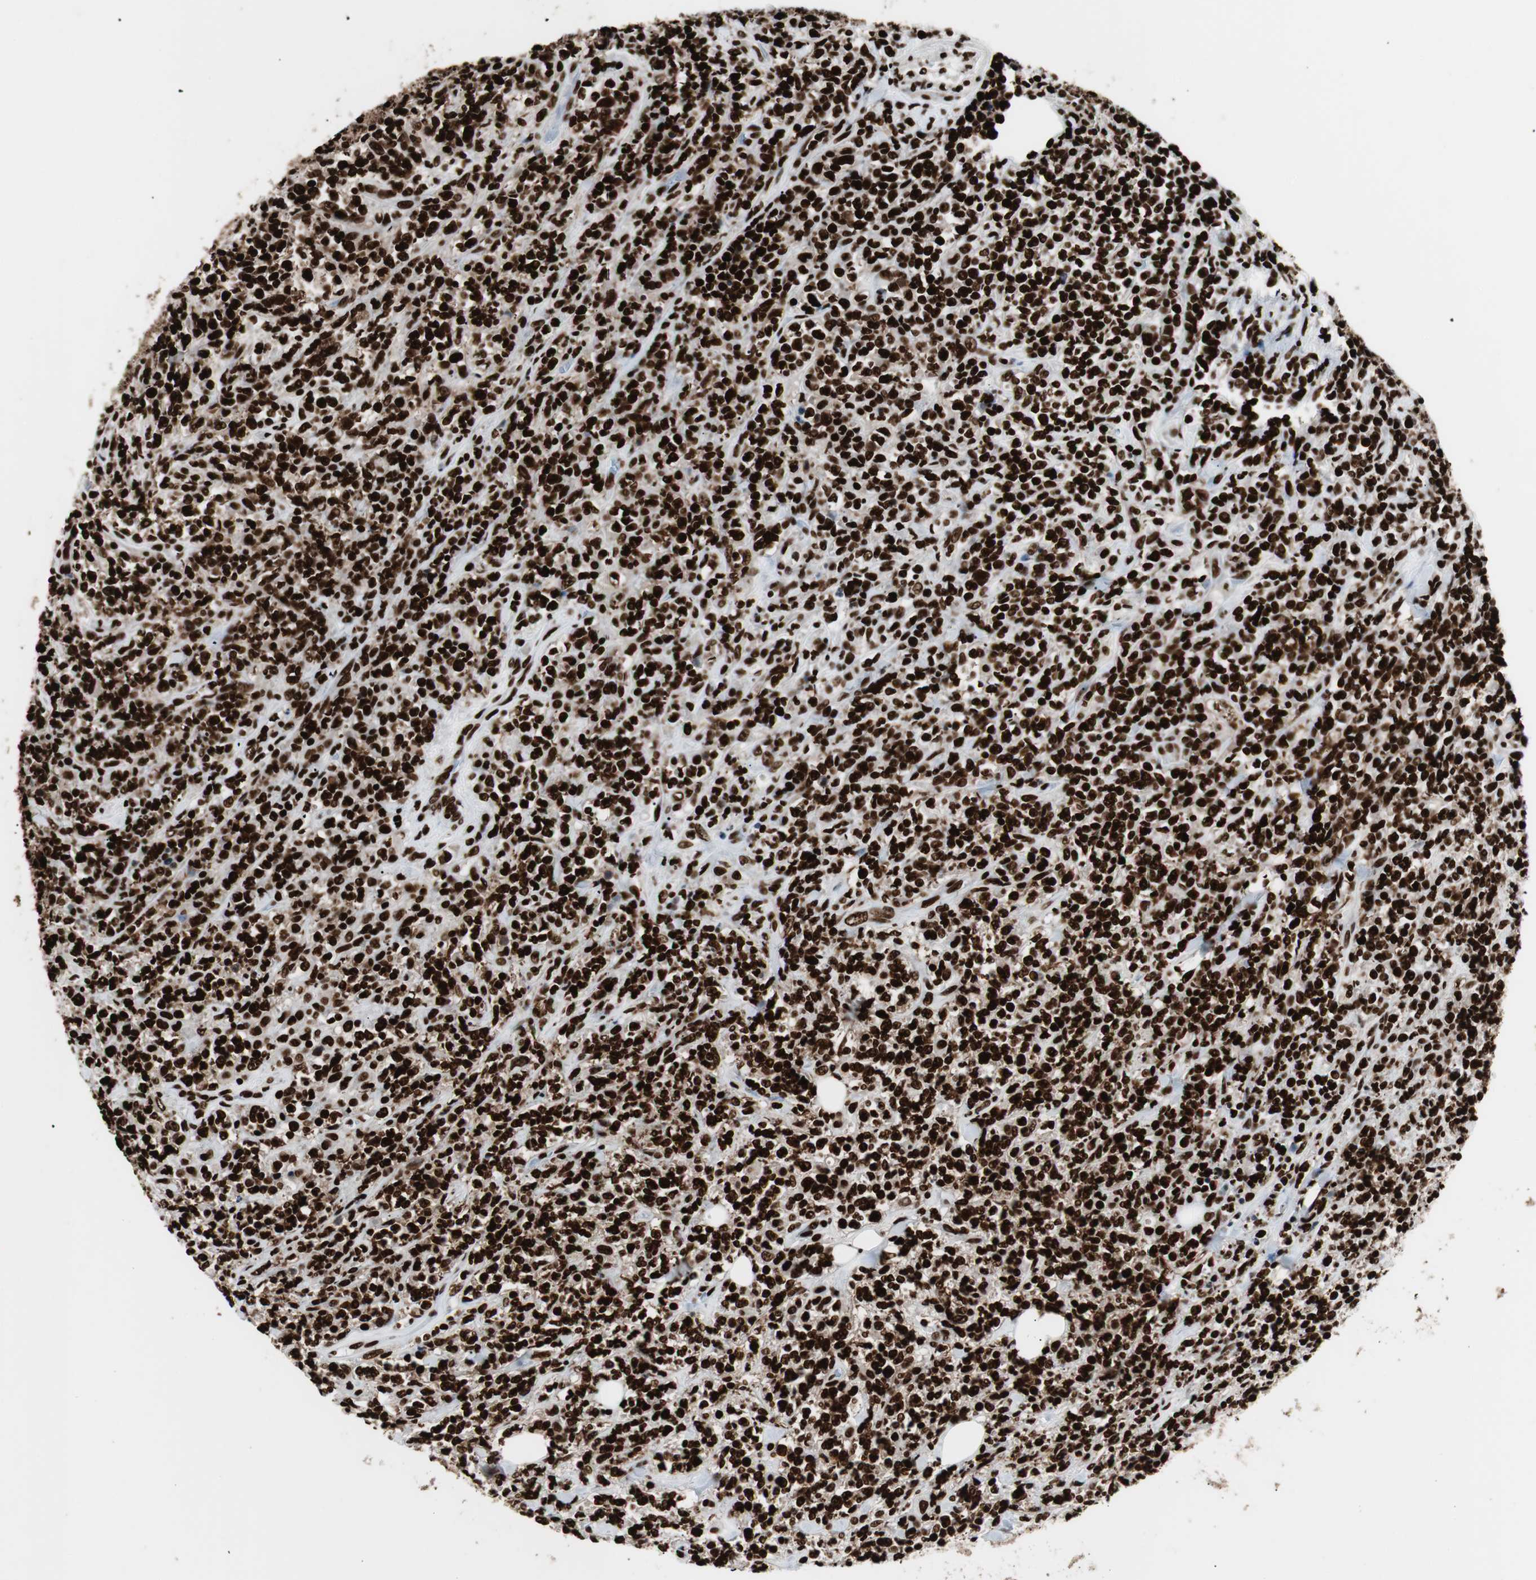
{"staining": {"intensity": "strong", "quantity": ">75%", "location": "nuclear"}, "tissue": "lymphoma", "cell_type": "Tumor cells", "image_type": "cancer", "snomed": [{"axis": "morphology", "description": "Malignant lymphoma, non-Hodgkin's type, High grade"}, {"axis": "topography", "description": "Soft tissue"}], "caption": "Immunohistochemistry image of malignant lymphoma, non-Hodgkin's type (high-grade) stained for a protein (brown), which reveals high levels of strong nuclear staining in about >75% of tumor cells.", "gene": "MTA2", "patient": {"sex": "male", "age": 18}}